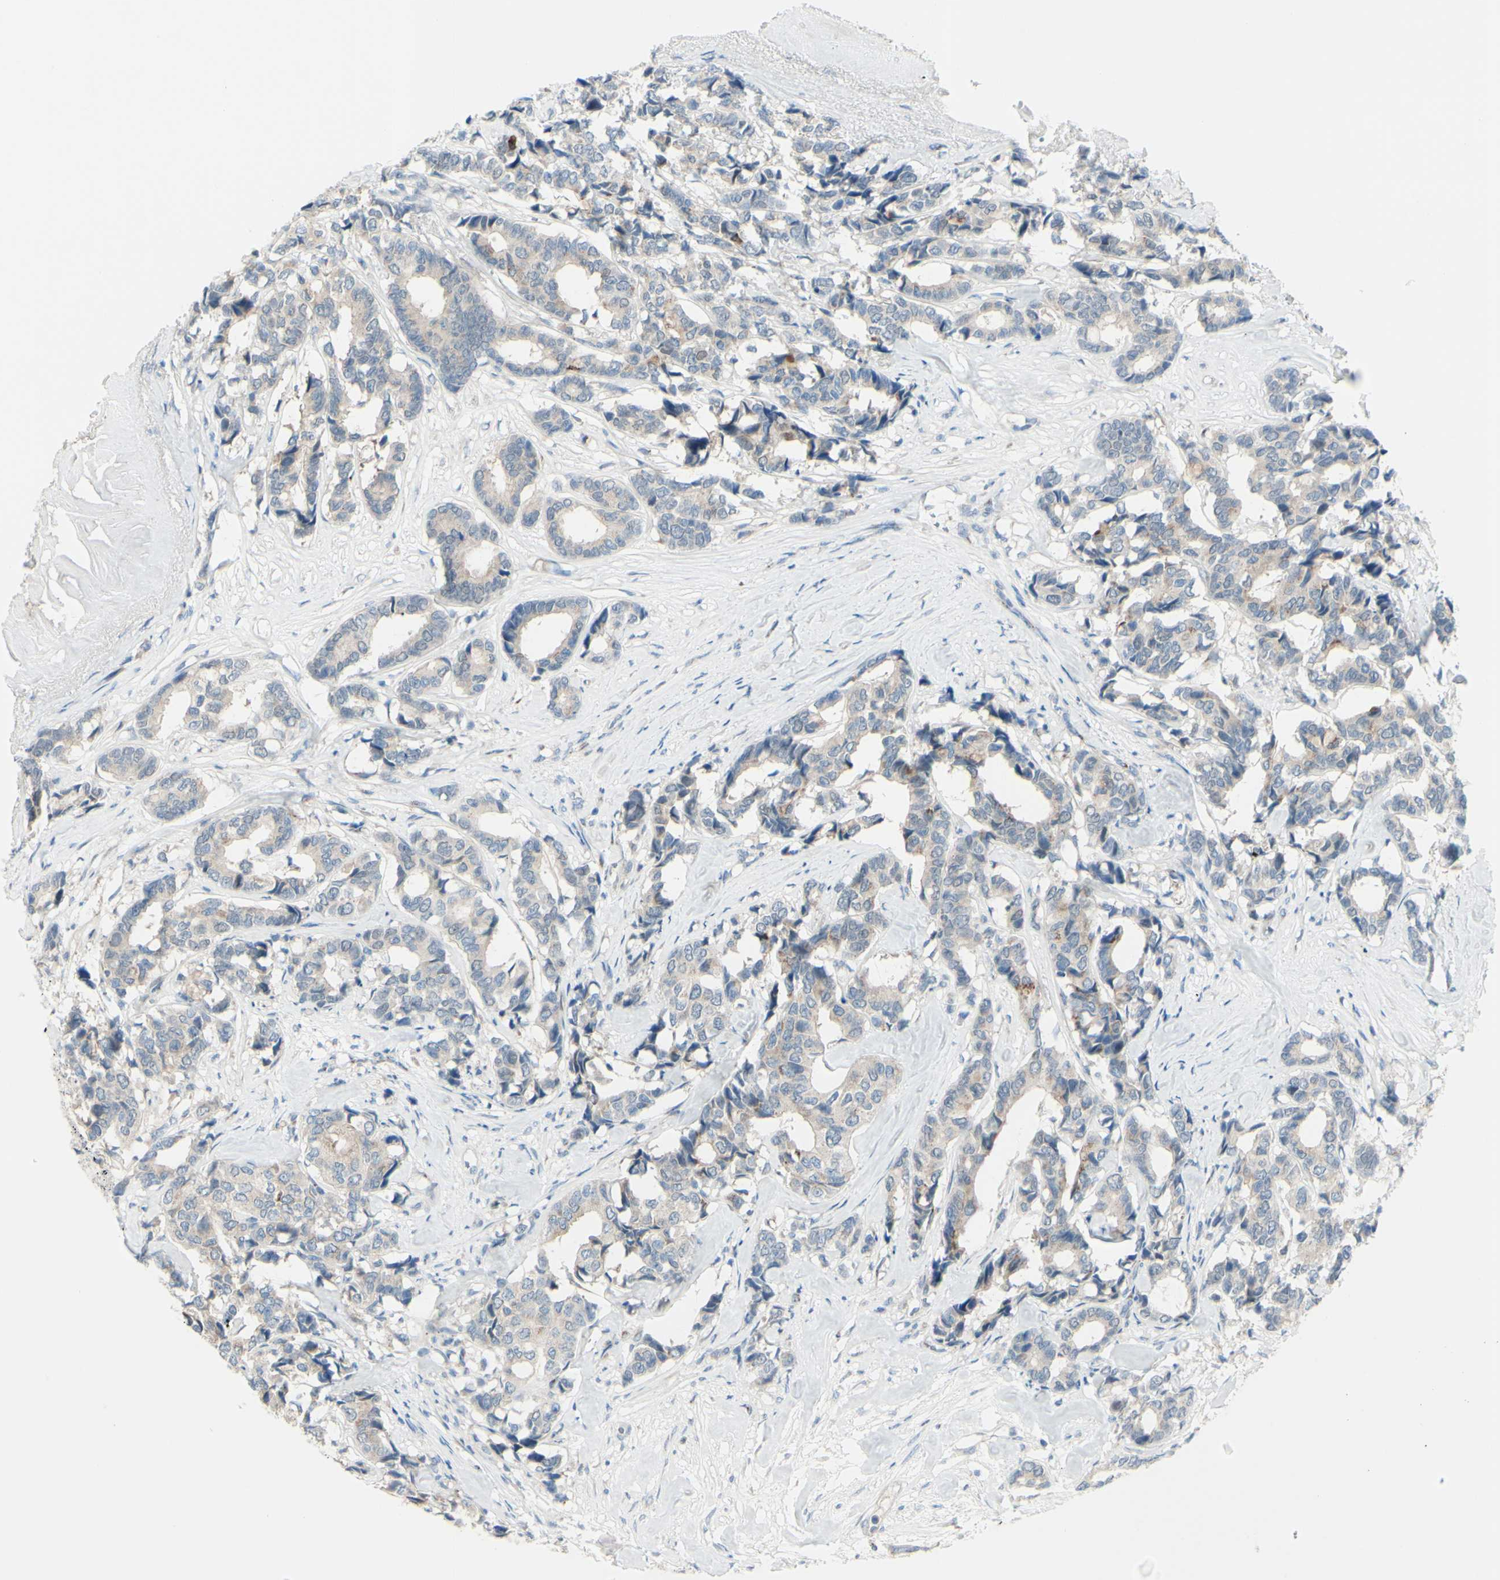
{"staining": {"intensity": "weak", "quantity": "25%-75%", "location": "cytoplasmic/membranous"}, "tissue": "breast cancer", "cell_type": "Tumor cells", "image_type": "cancer", "snomed": [{"axis": "morphology", "description": "Duct carcinoma"}, {"axis": "topography", "description": "Breast"}], "caption": "About 25%-75% of tumor cells in breast intraductal carcinoma exhibit weak cytoplasmic/membranous protein expression as visualized by brown immunohistochemical staining.", "gene": "B4GALT1", "patient": {"sex": "female", "age": 87}}